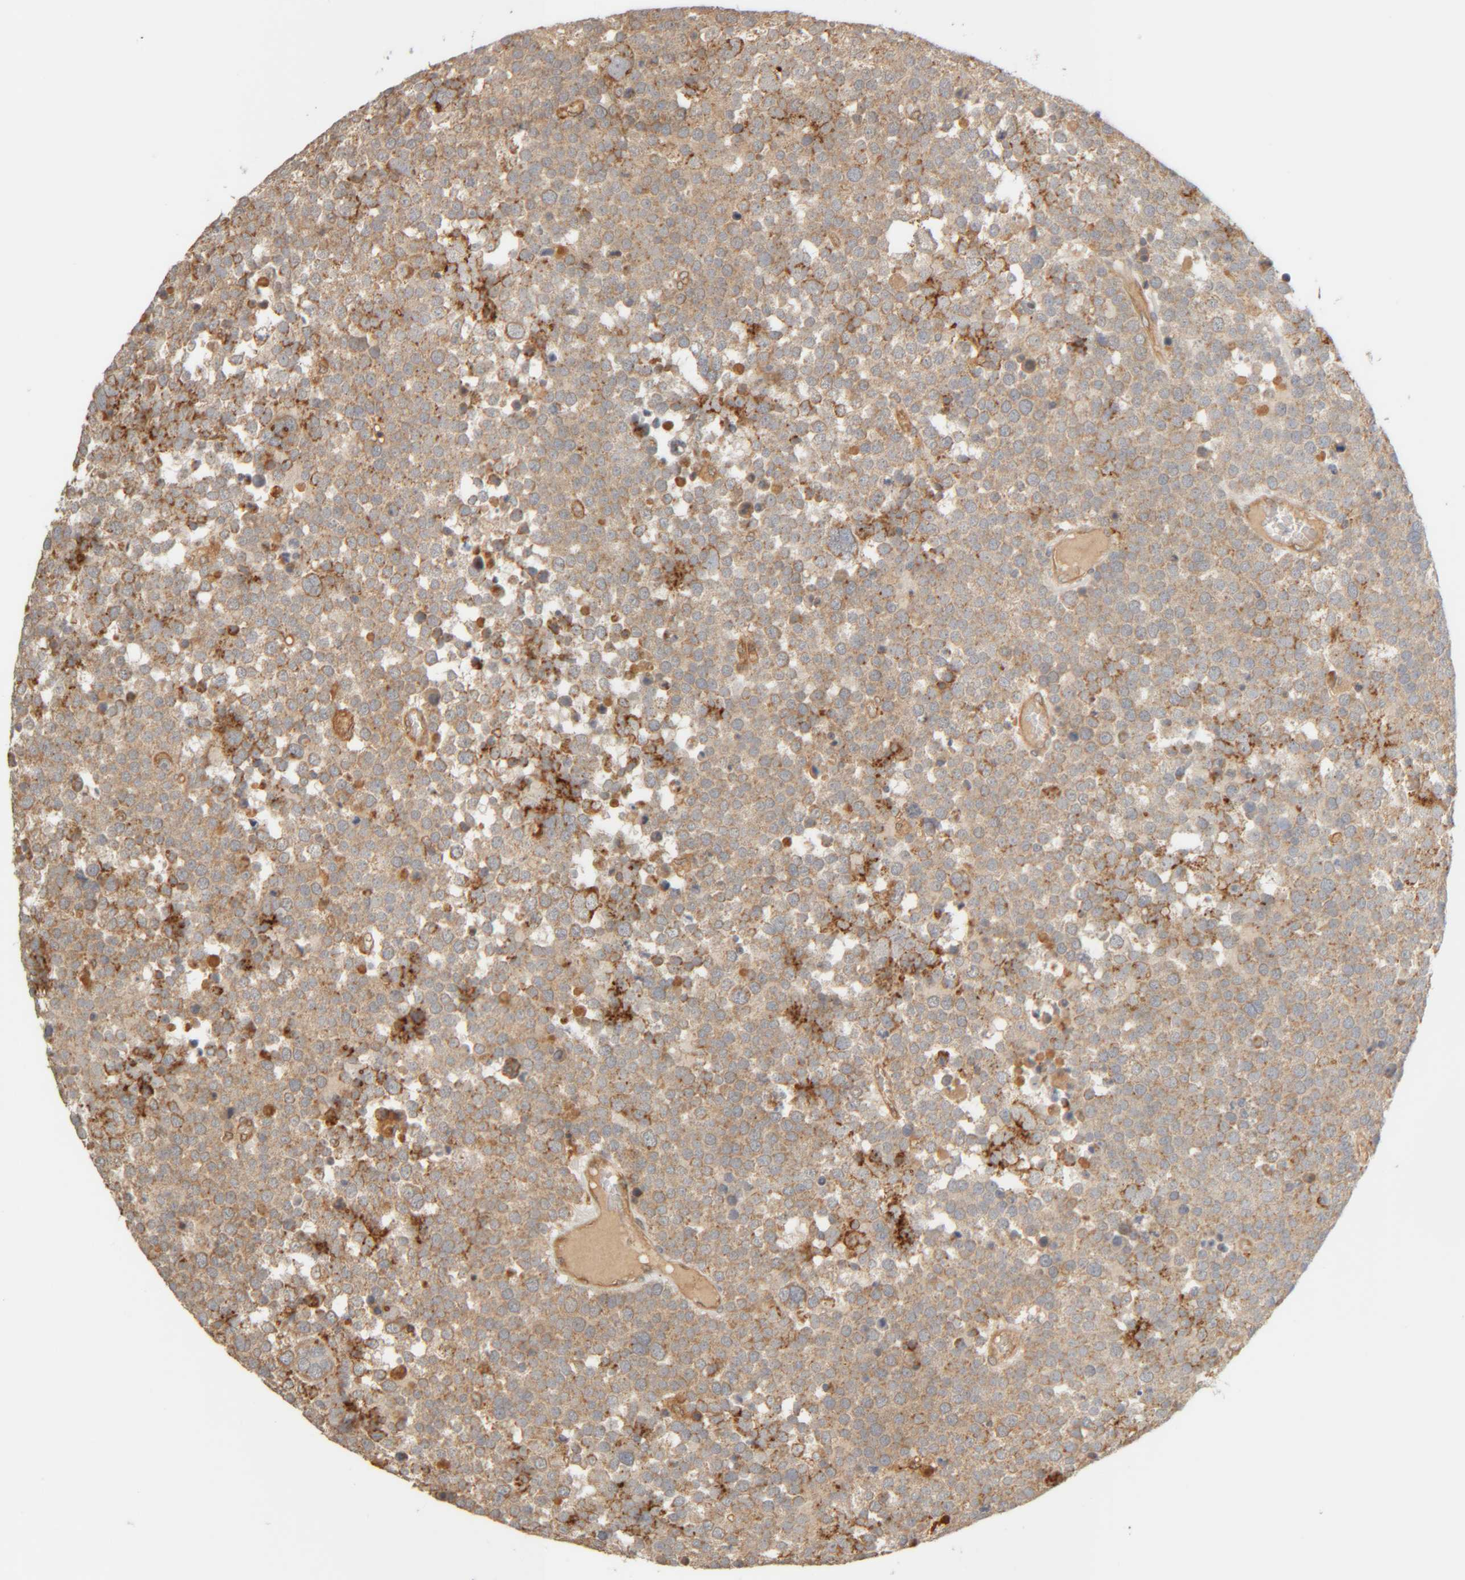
{"staining": {"intensity": "moderate", "quantity": "25%-75%", "location": "cytoplasmic/membranous"}, "tissue": "testis cancer", "cell_type": "Tumor cells", "image_type": "cancer", "snomed": [{"axis": "morphology", "description": "Seminoma, NOS"}, {"axis": "topography", "description": "Testis"}], "caption": "Immunohistochemistry (DAB) staining of human seminoma (testis) exhibits moderate cytoplasmic/membranous protein expression in approximately 25%-75% of tumor cells.", "gene": "TMEM192", "patient": {"sex": "male", "age": 71}}